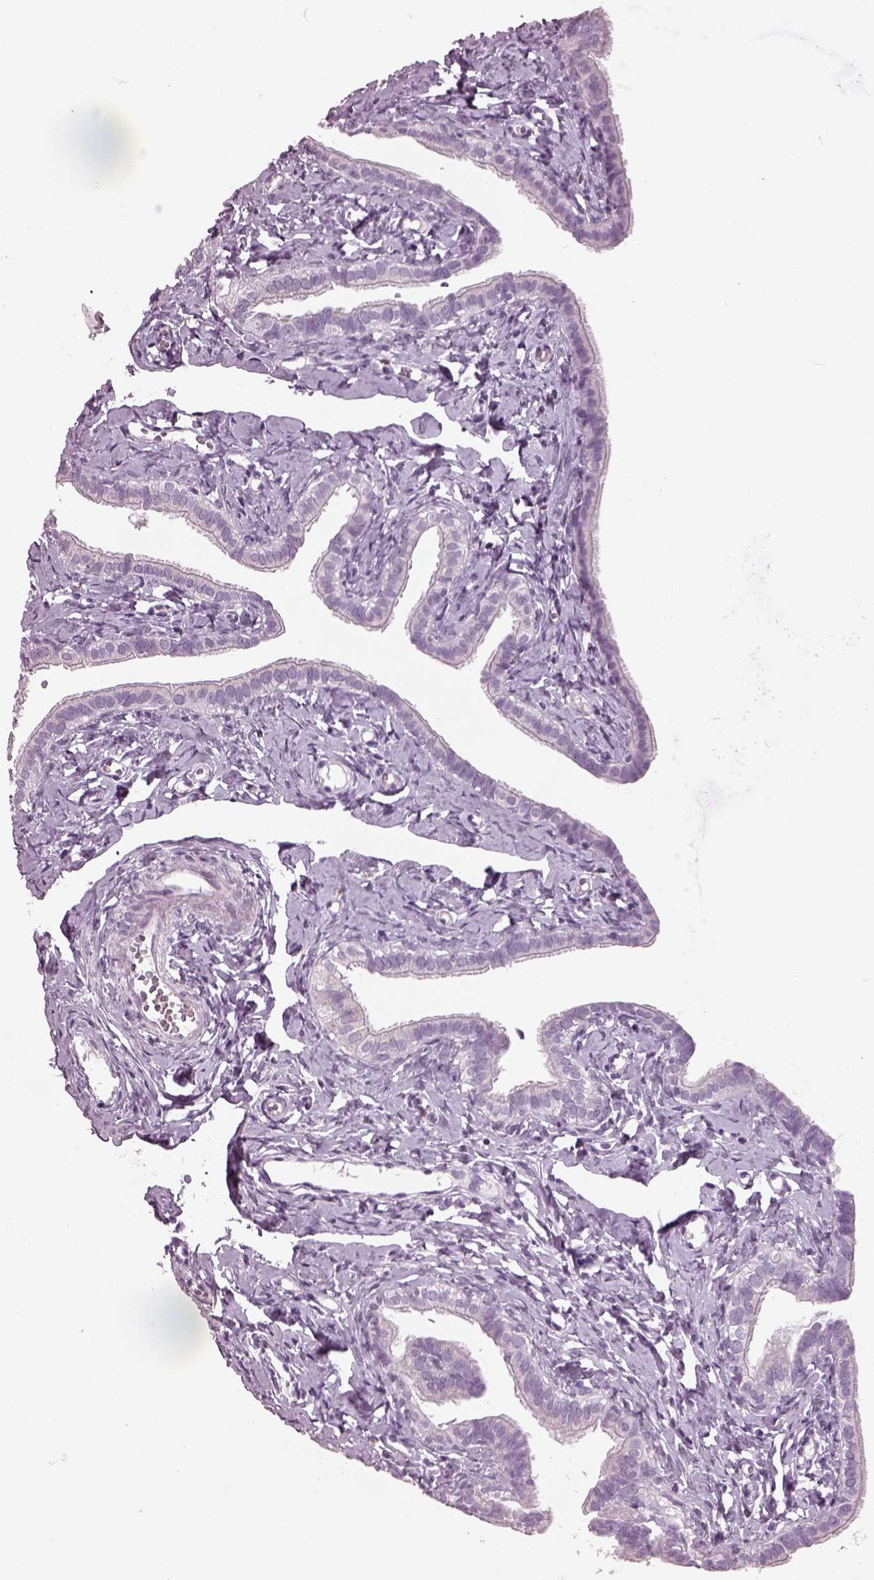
{"staining": {"intensity": "negative", "quantity": "none", "location": "none"}, "tissue": "fallopian tube", "cell_type": "Glandular cells", "image_type": "normal", "snomed": [{"axis": "morphology", "description": "Normal tissue, NOS"}, {"axis": "topography", "description": "Fallopian tube"}], "caption": "Image shows no protein expression in glandular cells of benign fallopian tube.", "gene": "PRR9", "patient": {"sex": "female", "age": 41}}